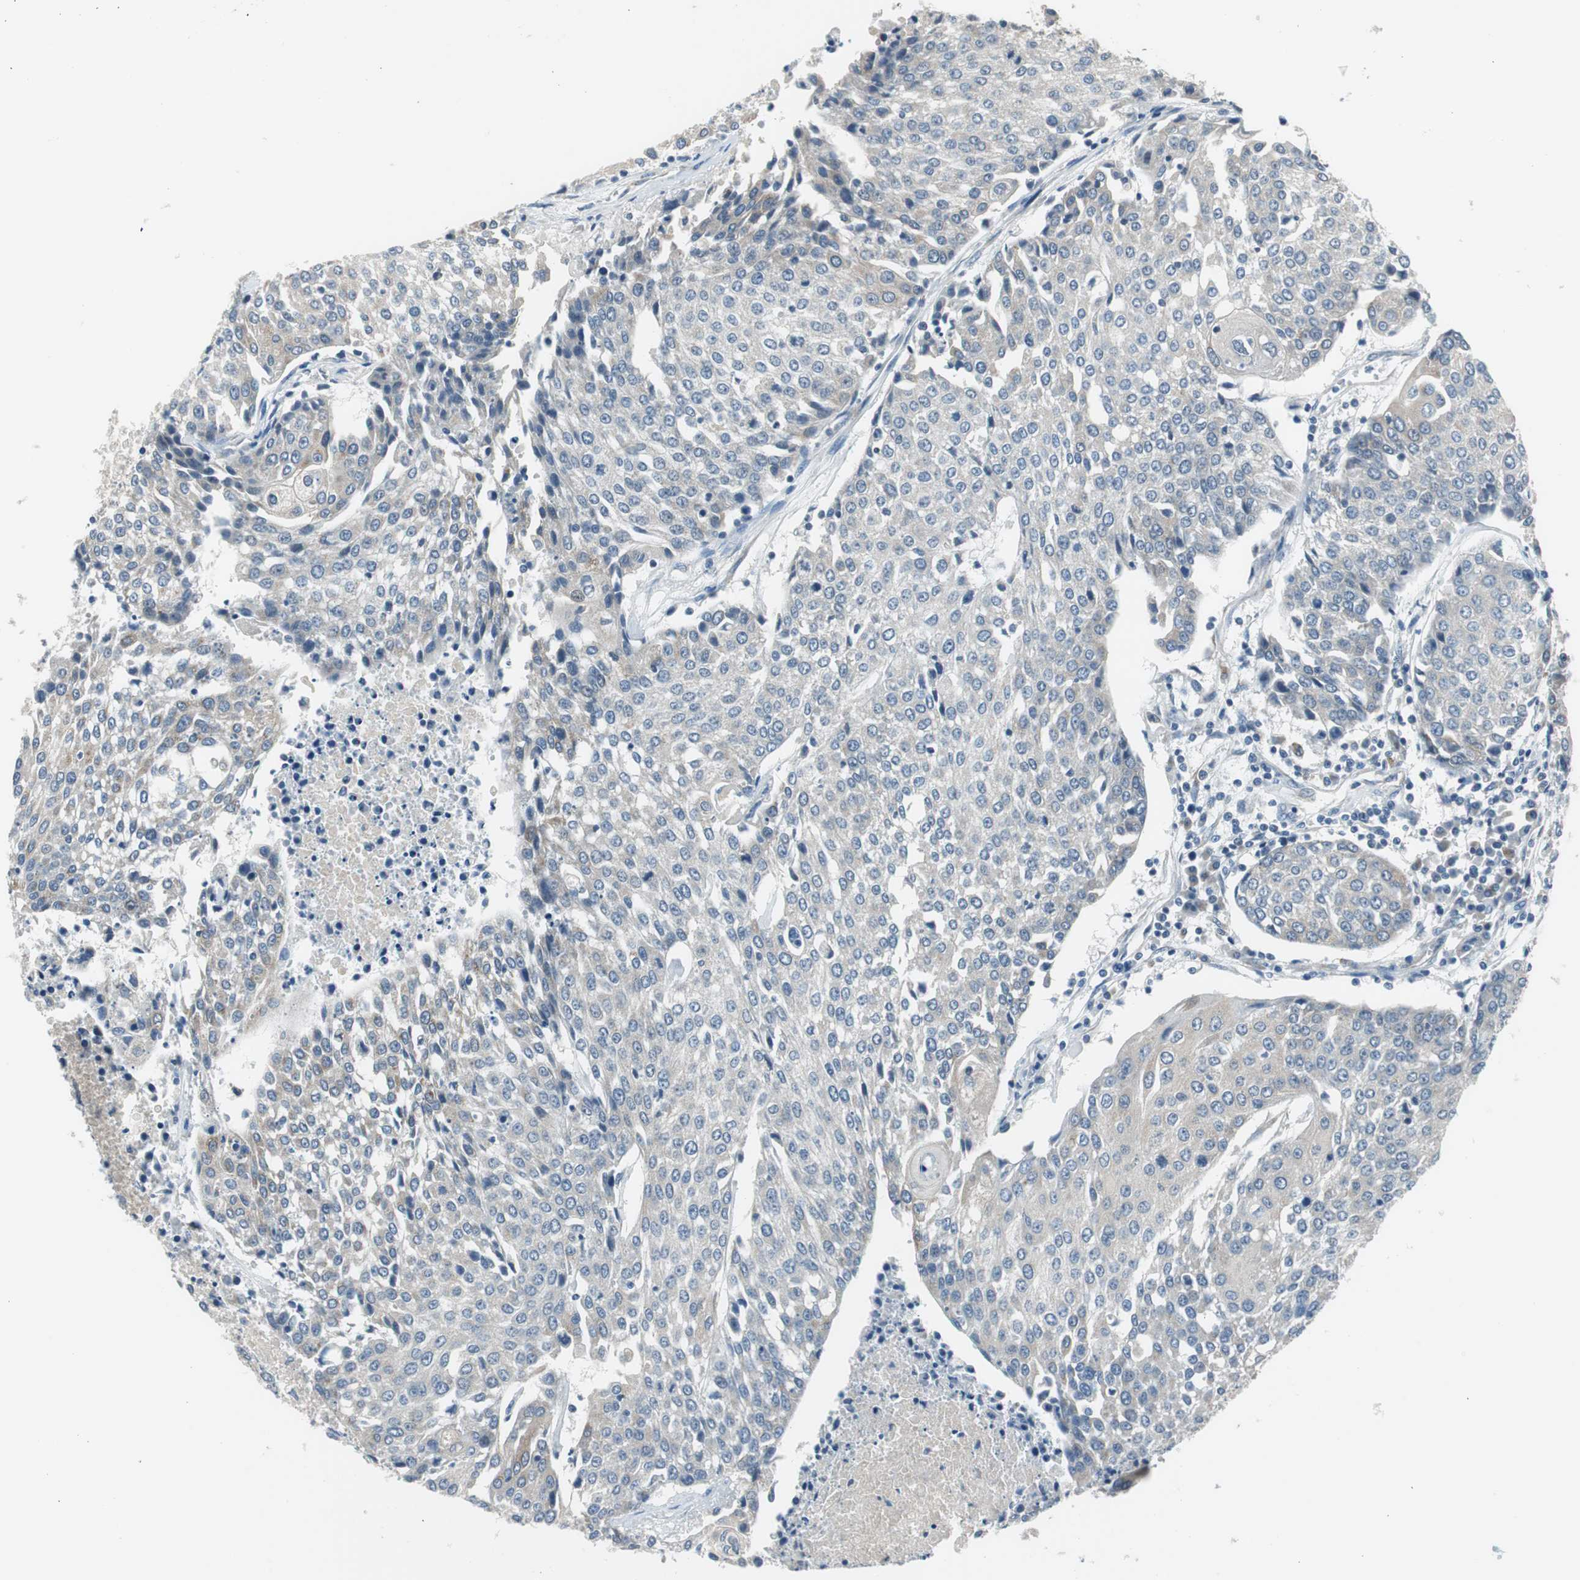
{"staining": {"intensity": "negative", "quantity": "none", "location": "none"}, "tissue": "urothelial cancer", "cell_type": "Tumor cells", "image_type": "cancer", "snomed": [{"axis": "morphology", "description": "Urothelial carcinoma, High grade"}, {"axis": "topography", "description": "Urinary bladder"}], "caption": "Tumor cells are negative for brown protein staining in urothelial carcinoma (high-grade). Nuclei are stained in blue.", "gene": "PLAA", "patient": {"sex": "female", "age": 85}}